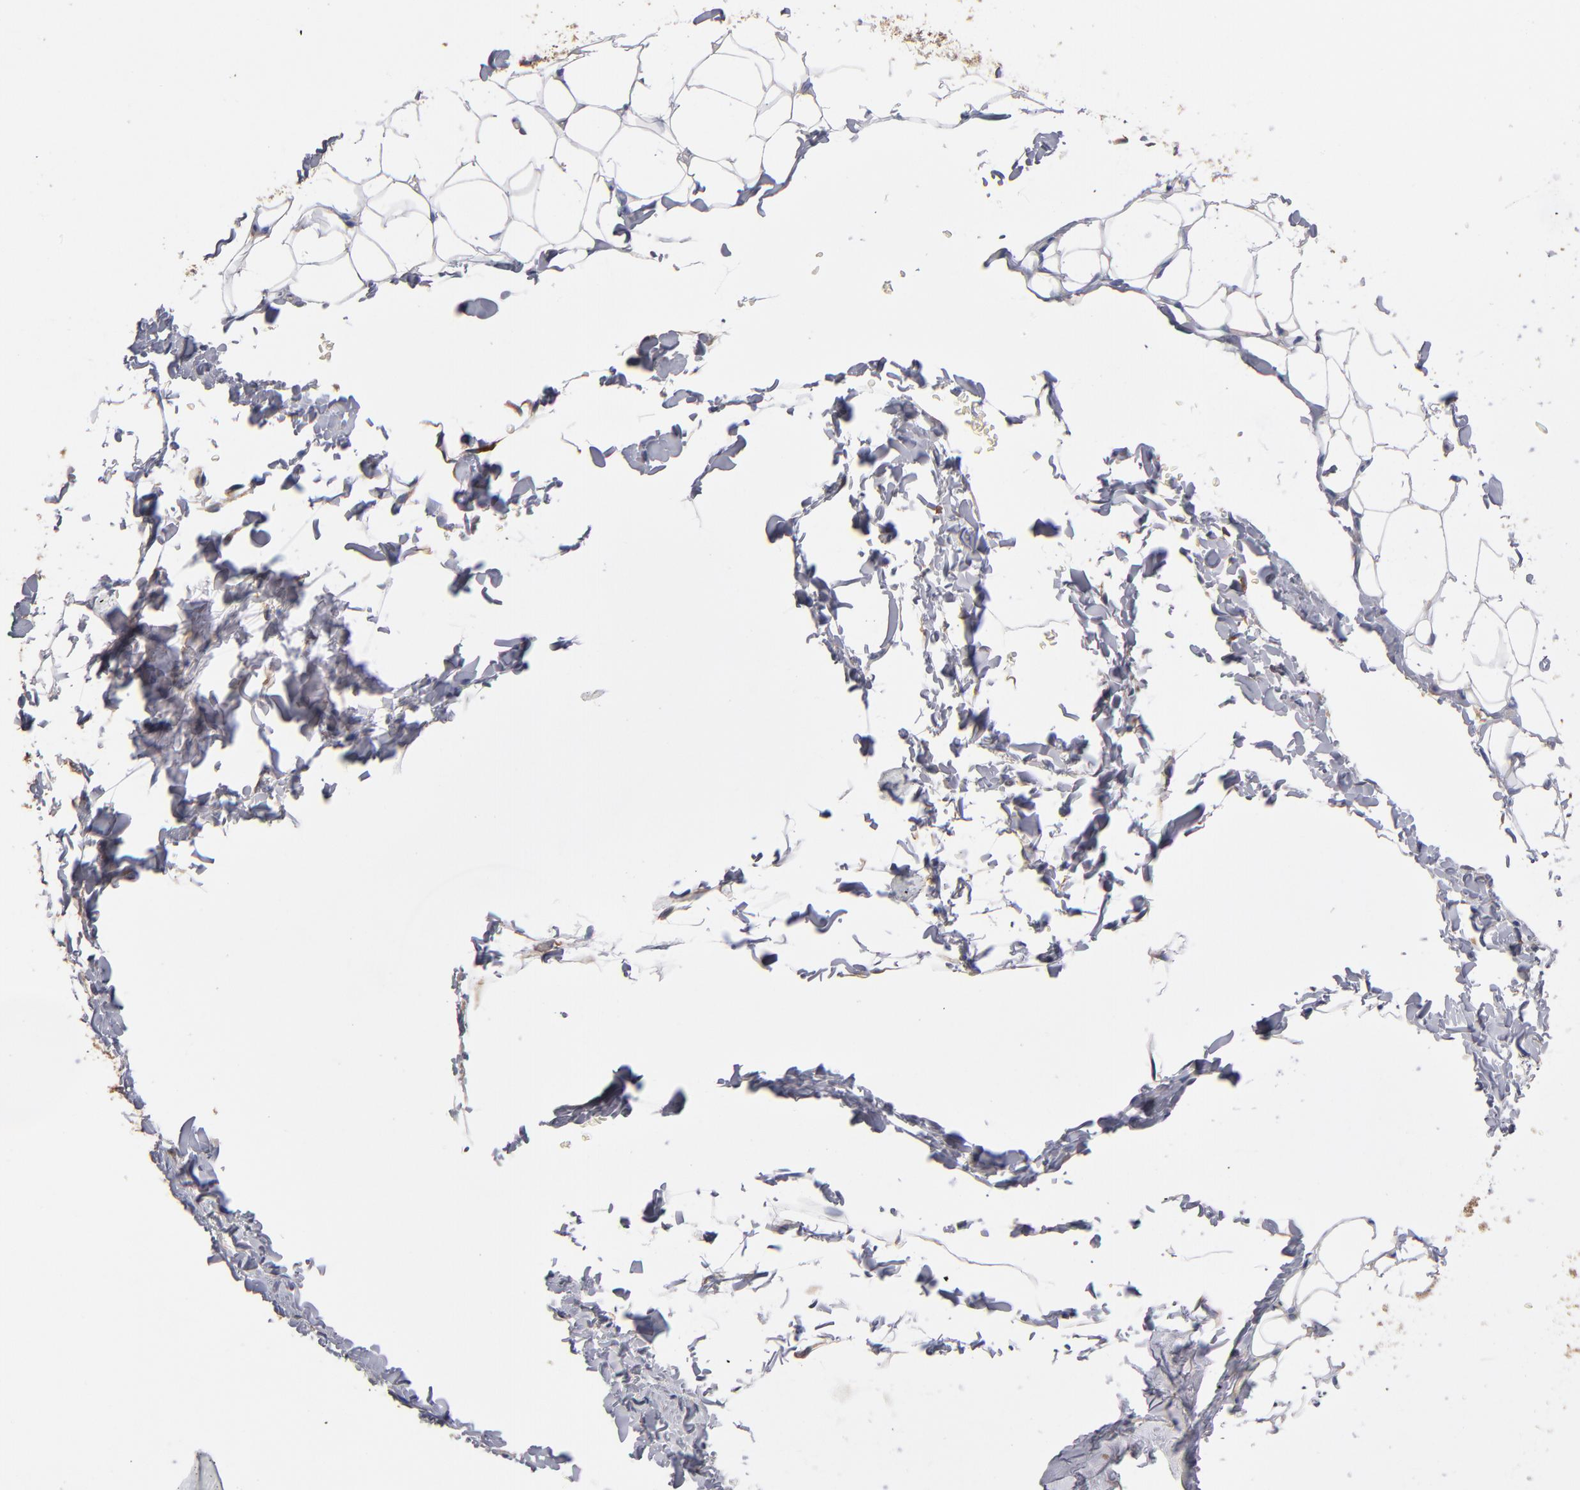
{"staining": {"intensity": "moderate", "quantity": "25%-75%", "location": "cytoplasmic/membranous"}, "tissue": "adipose tissue", "cell_type": "Adipocytes", "image_type": "normal", "snomed": [{"axis": "morphology", "description": "Normal tissue, NOS"}, {"axis": "topography", "description": "Soft tissue"}], "caption": "Immunohistochemistry histopathology image of unremarkable adipose tissue stained for a protein (brown), which demonstrates medium levels of moderate cytoplasmic/membranous positivity in about 25%-75% of adipocytes.", "gene": "PLSCR4", "patient": {"sex": "male", "age": 26}}